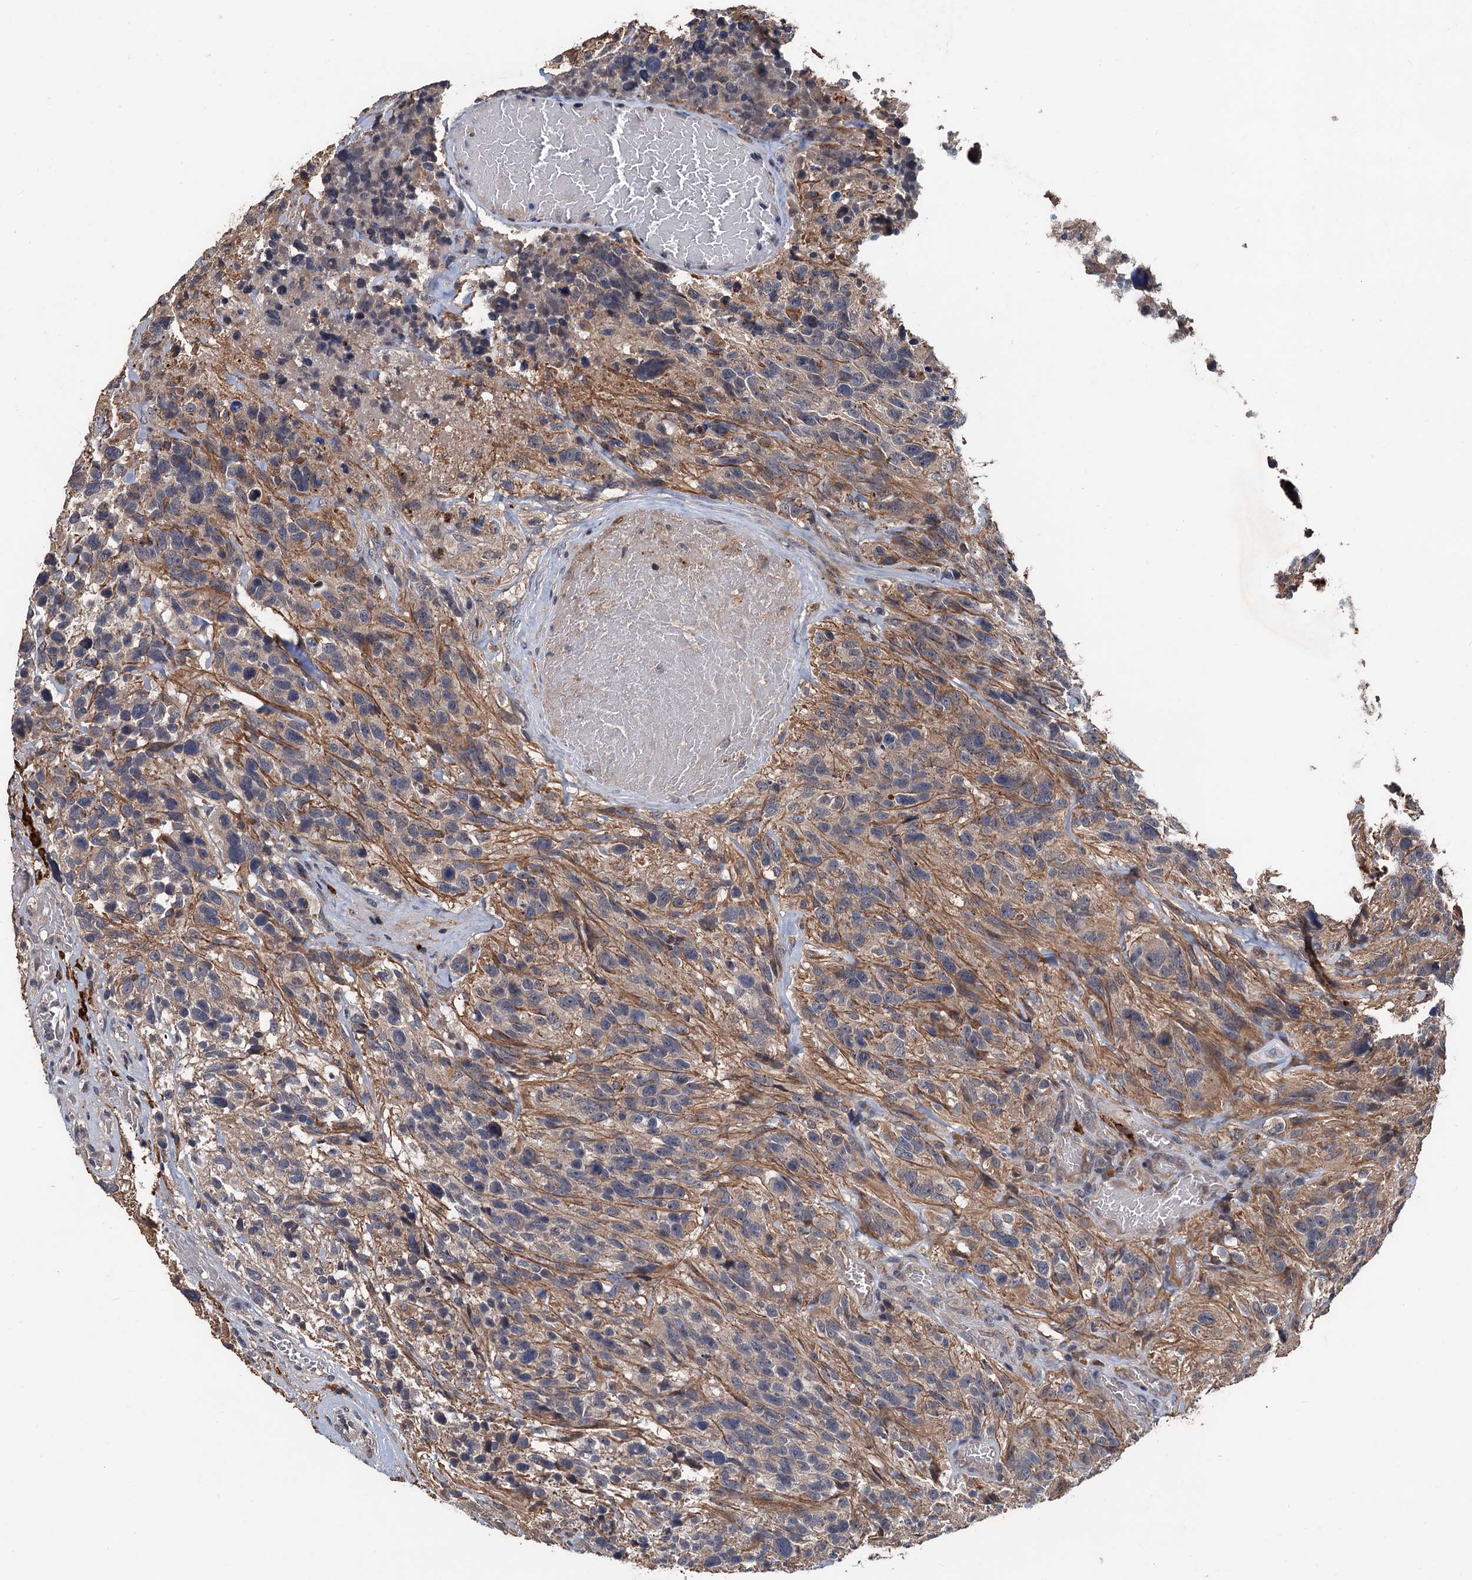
{"staining": {"intensity": "negative", "quantity": "none", "location": "none"}, "tissue": "glioma", "cell_type": "Tumor cells", "image_type": "cancer", "snomed": [{"axis": "morphology", "description": "Glioma, malignant, High grade"}, {"axis": "topography", "description": "Brain"}], "caption": "Glioma stained for a protein using immunohistochemistry reveals no expression tumor cells.", "gene": "ZNF438", "patient": {"sex": "male", "age": 69}}